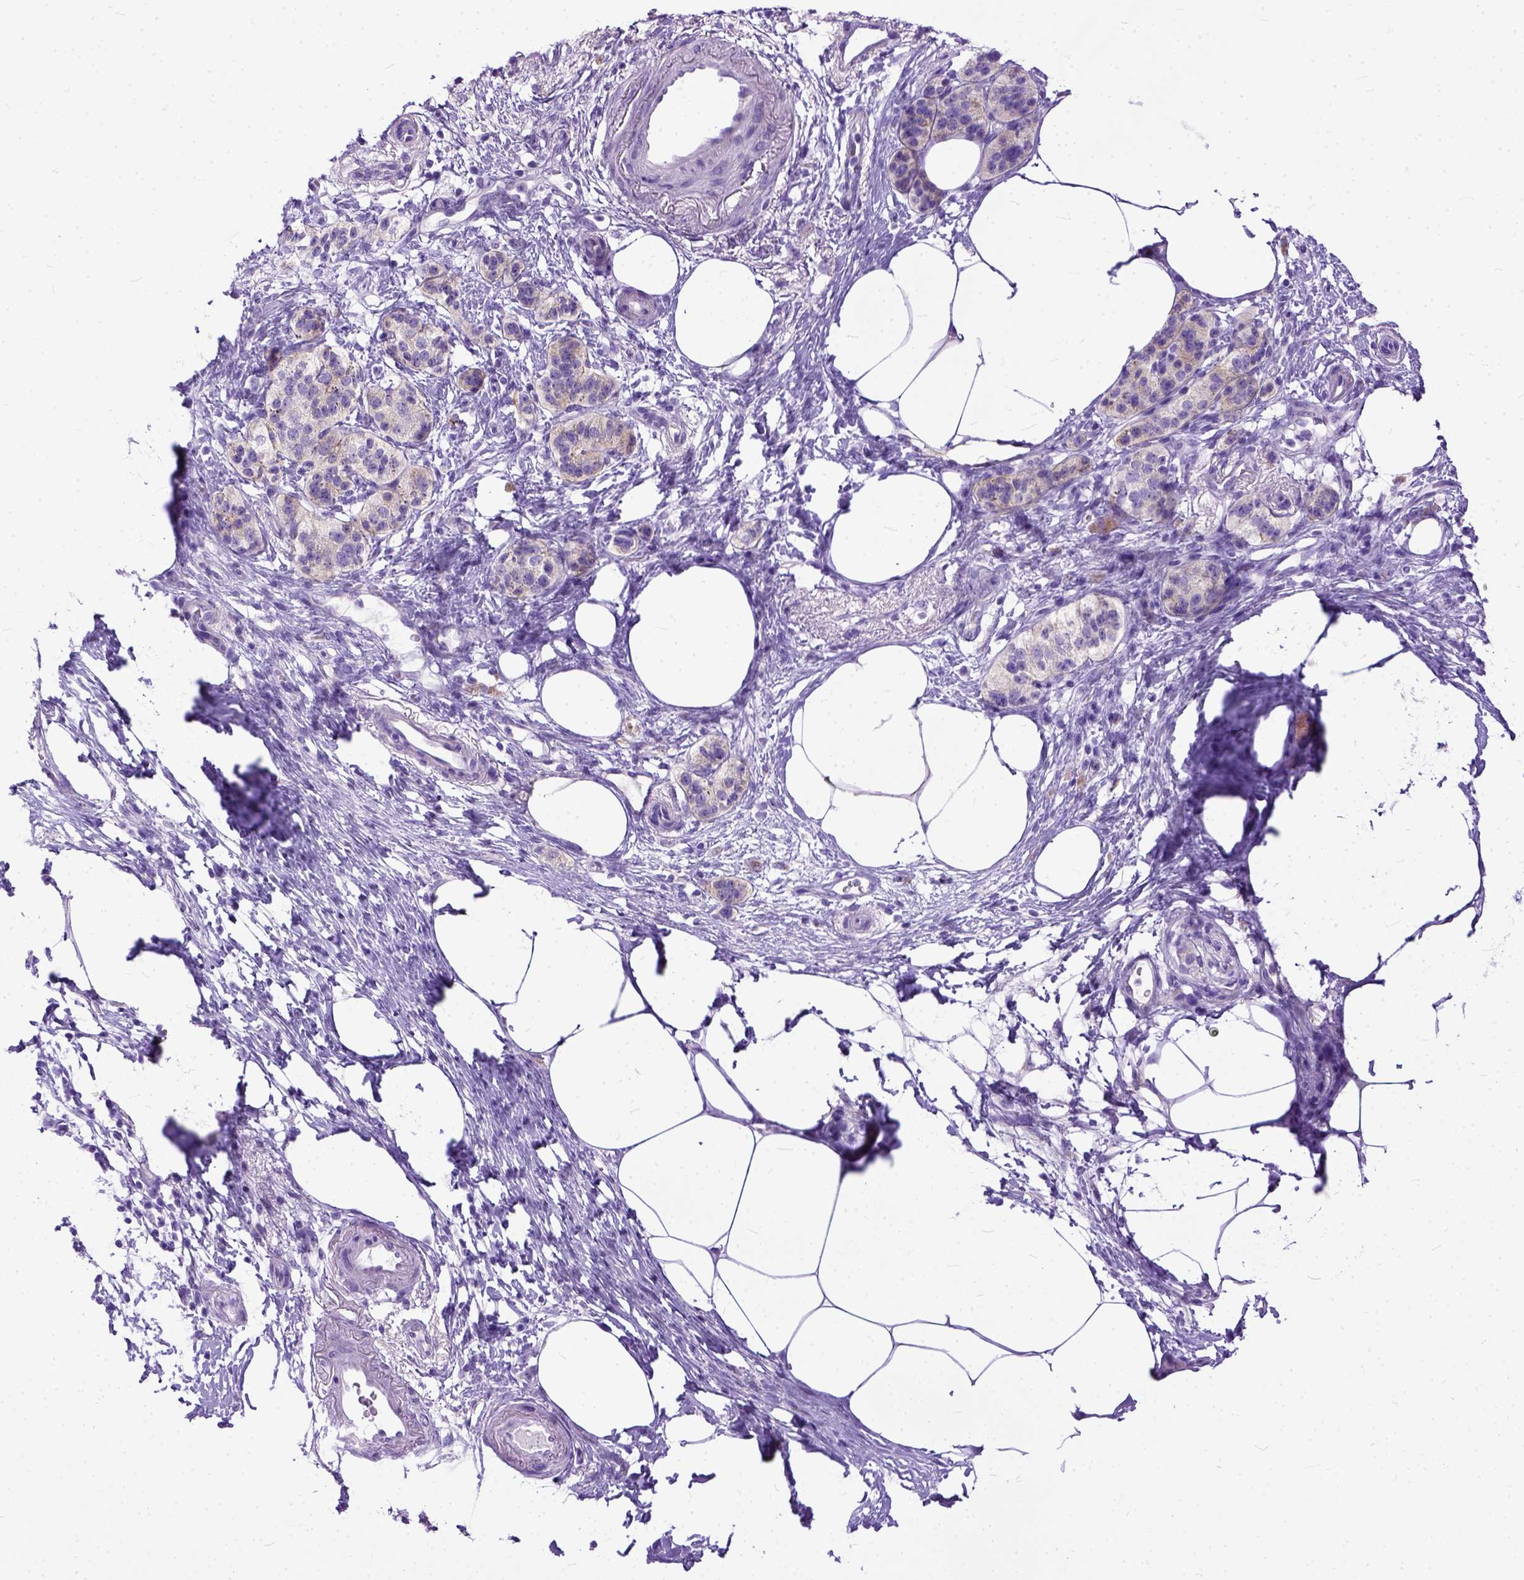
{"staining": {"intensity": "negative", "quantity": "none", "location": "none"}, "tissue": "pancreatic cancer", "cell_type": "Tumor cells", "image_type": "cancer", "snomed": [{"axis": "morphology", "description": "Adenocarcinoma, NOS"}, {"axis": "topography", "description": "Pancreas"}], "caption": "Micrograph shows no protein positivity in tumor cells of adenocarcinoma (pancreatic) tissue. (Brightfield microscopy of DAB (3,3'-diaminobenzidine) immunohistochemistry at high magnification).", "gene": "PPL", "patient": {"sex": "female", "age": 72}}